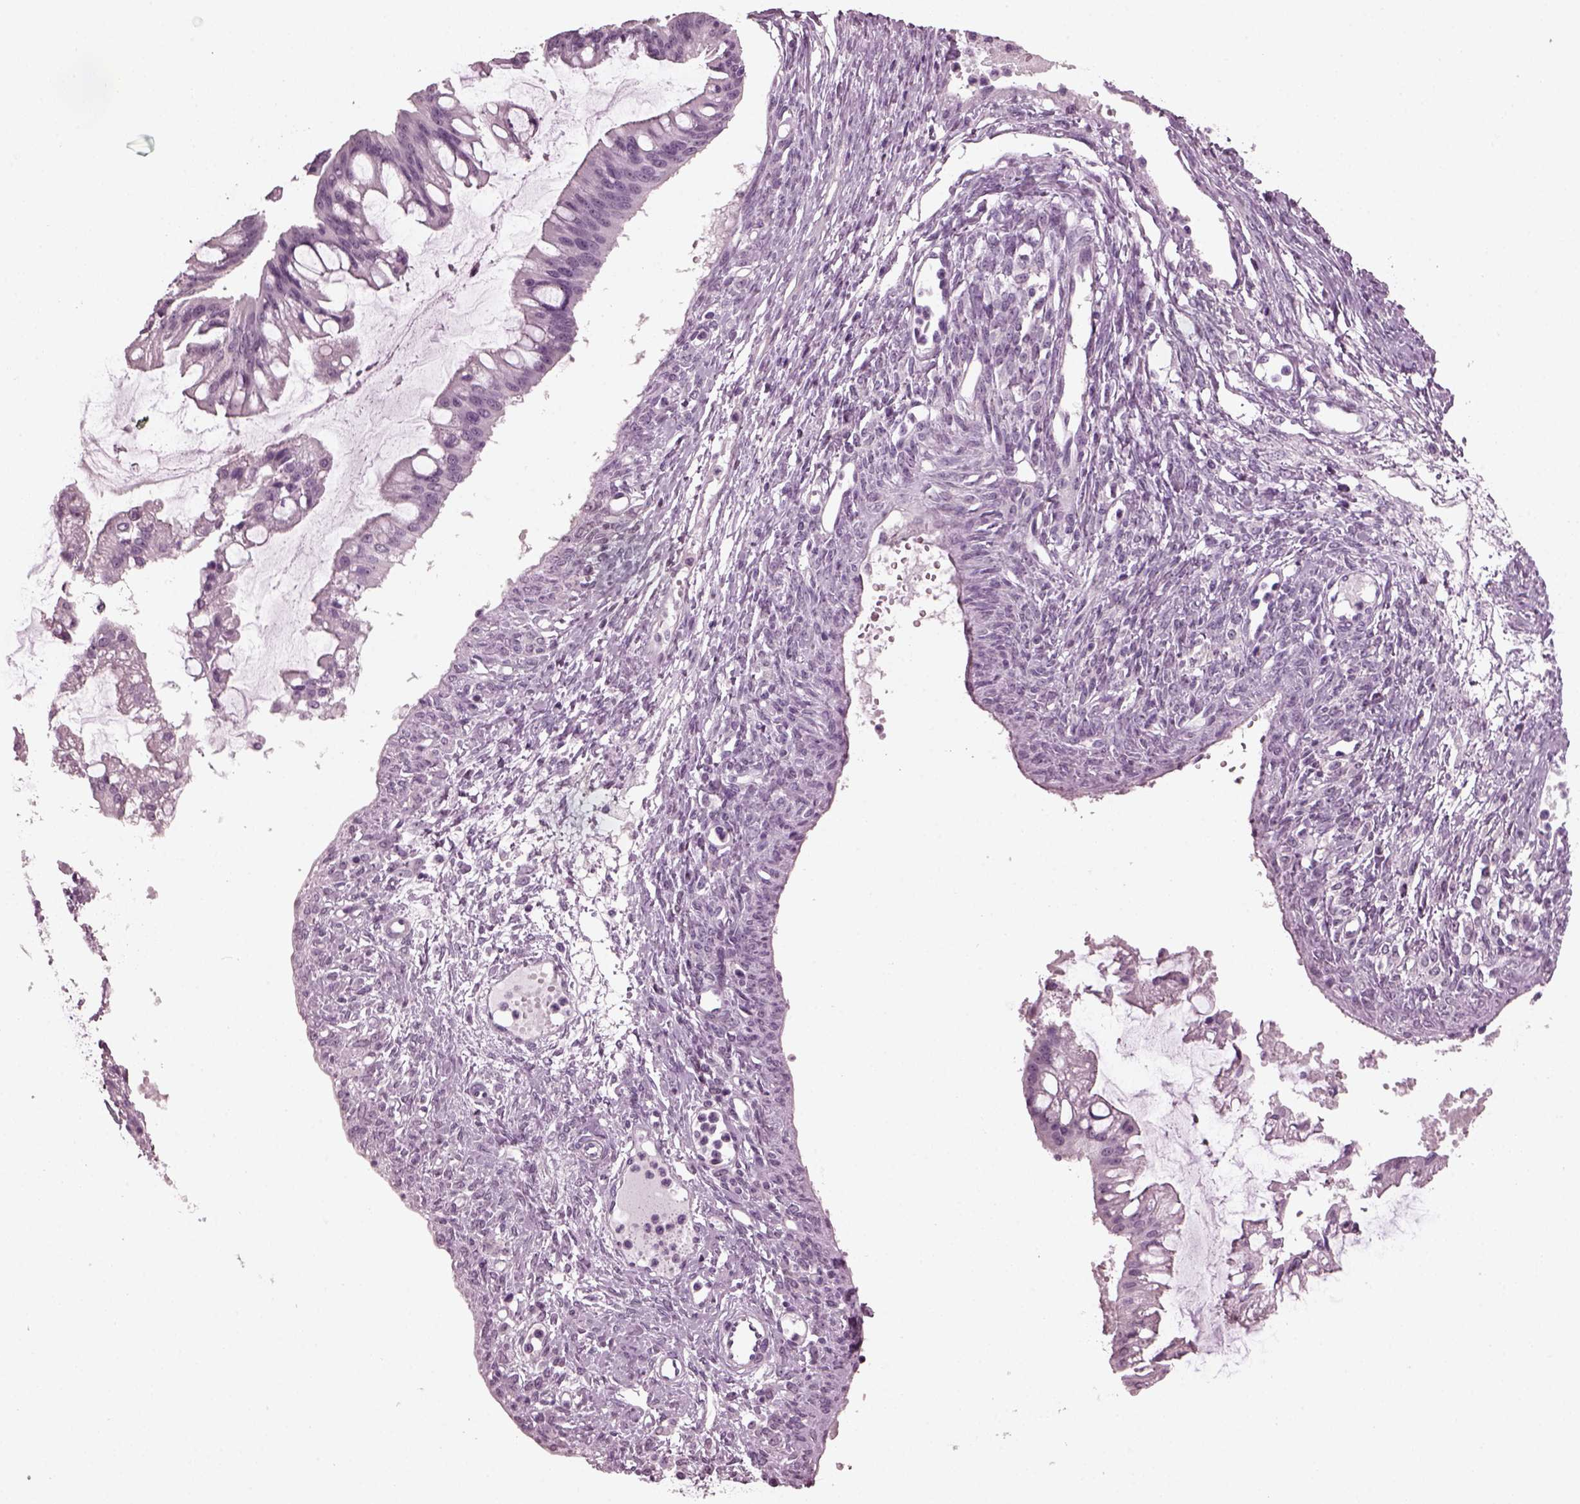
{"staining": {"intensity": "negative", "quantity": "none", "location": "none"}, "tissue": "ovarian cancer", "cell_type": "Tumor cells", "image_type": "cancer", "snomed": [{"axis": "morphology", "description": "Cystadenocarcinoma, mucinous, NOS"}, {"axis": "topography", "description": "Ovary"}], "caption": "Human ovarian cancer (mucinous cystadenocarcinoma) stained for a protein using IHC shows no positivity in tumor cells.", "gene": "SLC6A17", "patient": {"sex": "female", "age": 73}}